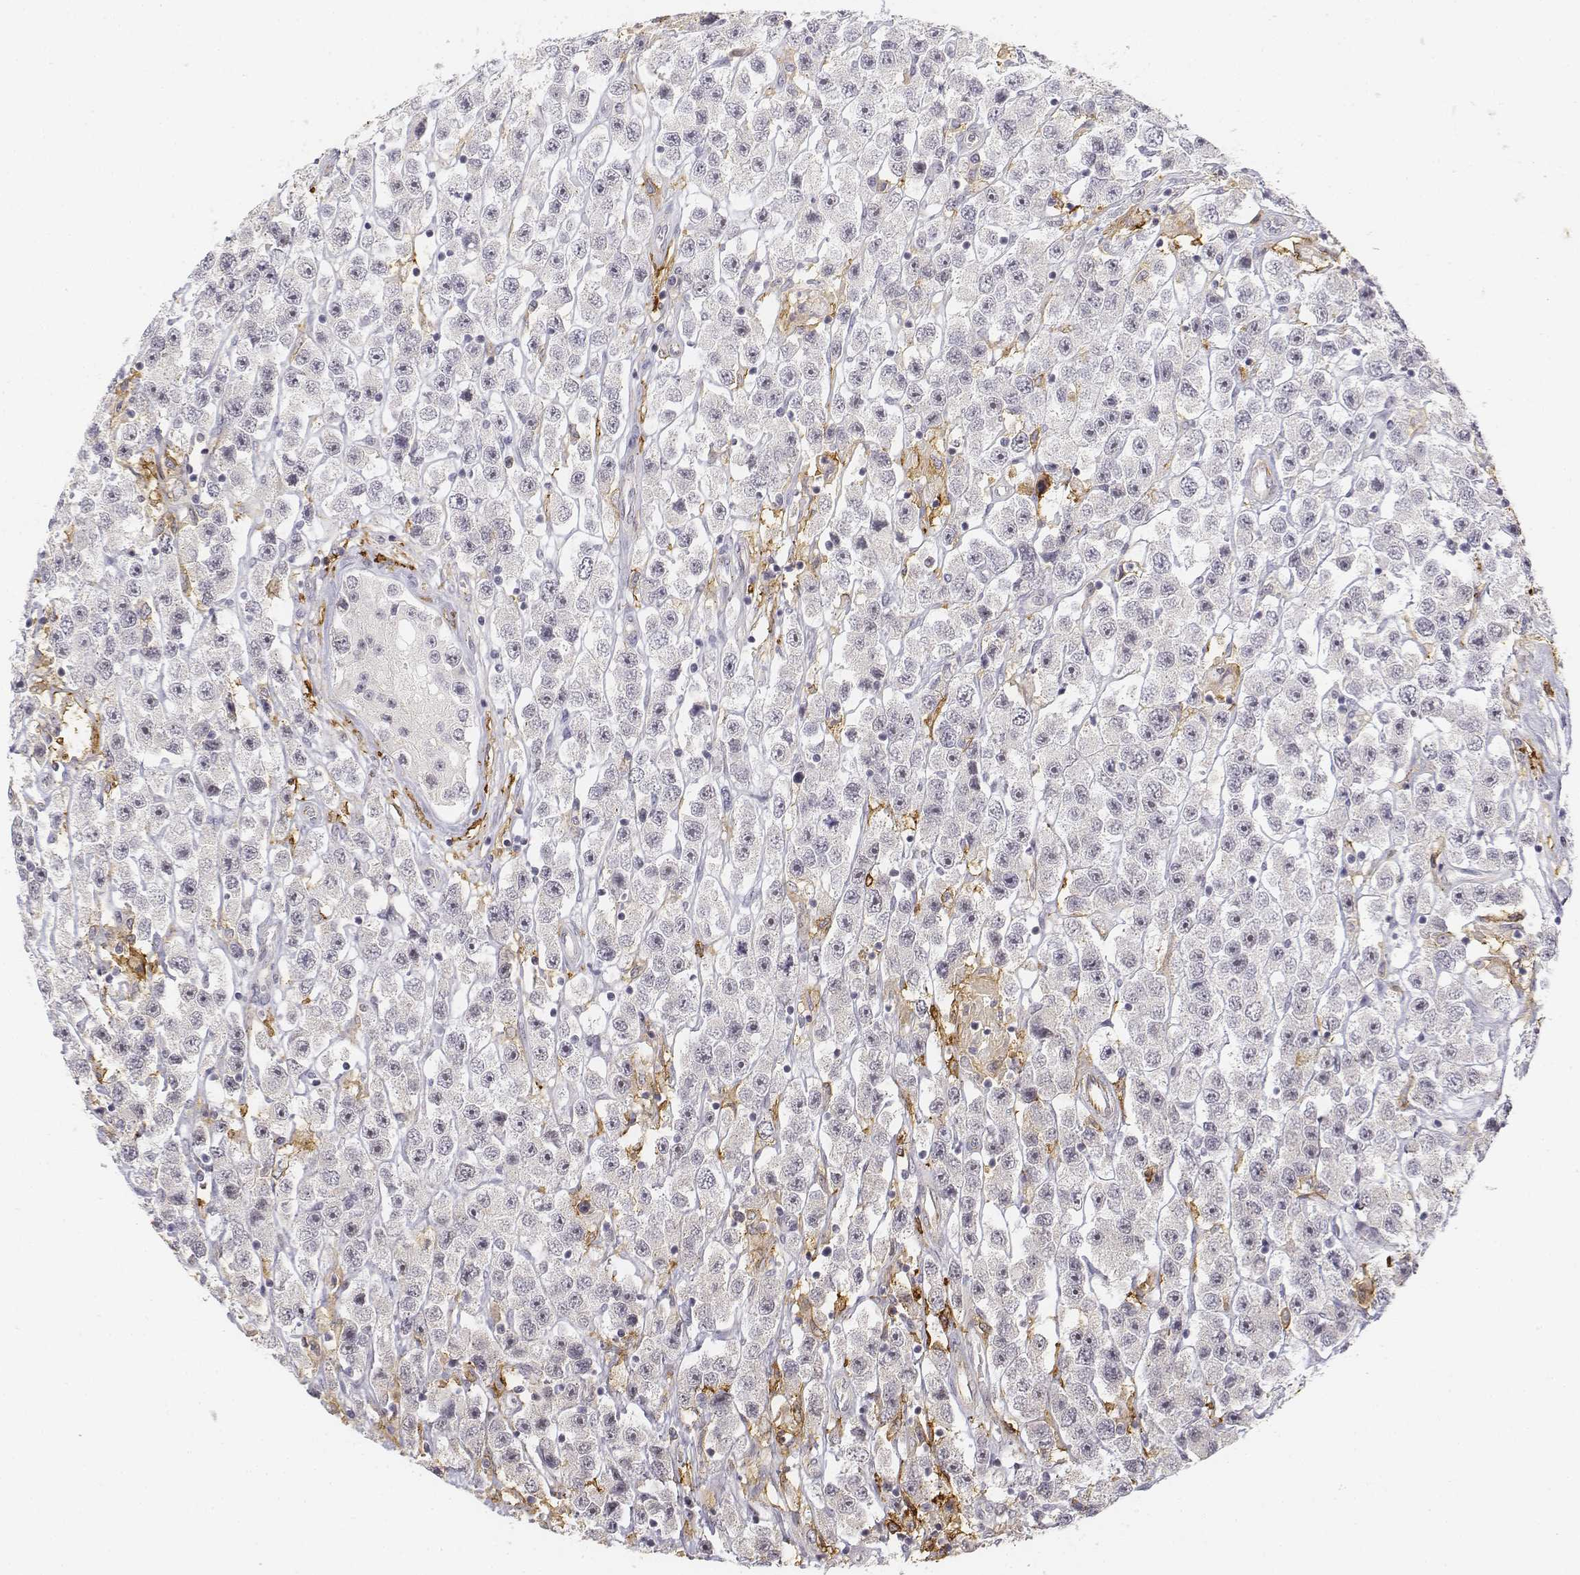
{"staining": {"intensity": "negative", "quantity": "none", "location": "none"}, "tissue": "testis cancer", "cell_type": "Tumor cells", "image_type": "cancer", "snomed": [{"axis": "morphology", "description": "Seminoma, NOS"}, {"axis": "topography", "description": "Testis"}], "caption": "Tumor cells show no significant staining in testis cancer.", "gene": "CD14", "patient": {"sex": "male", "age": 45}}